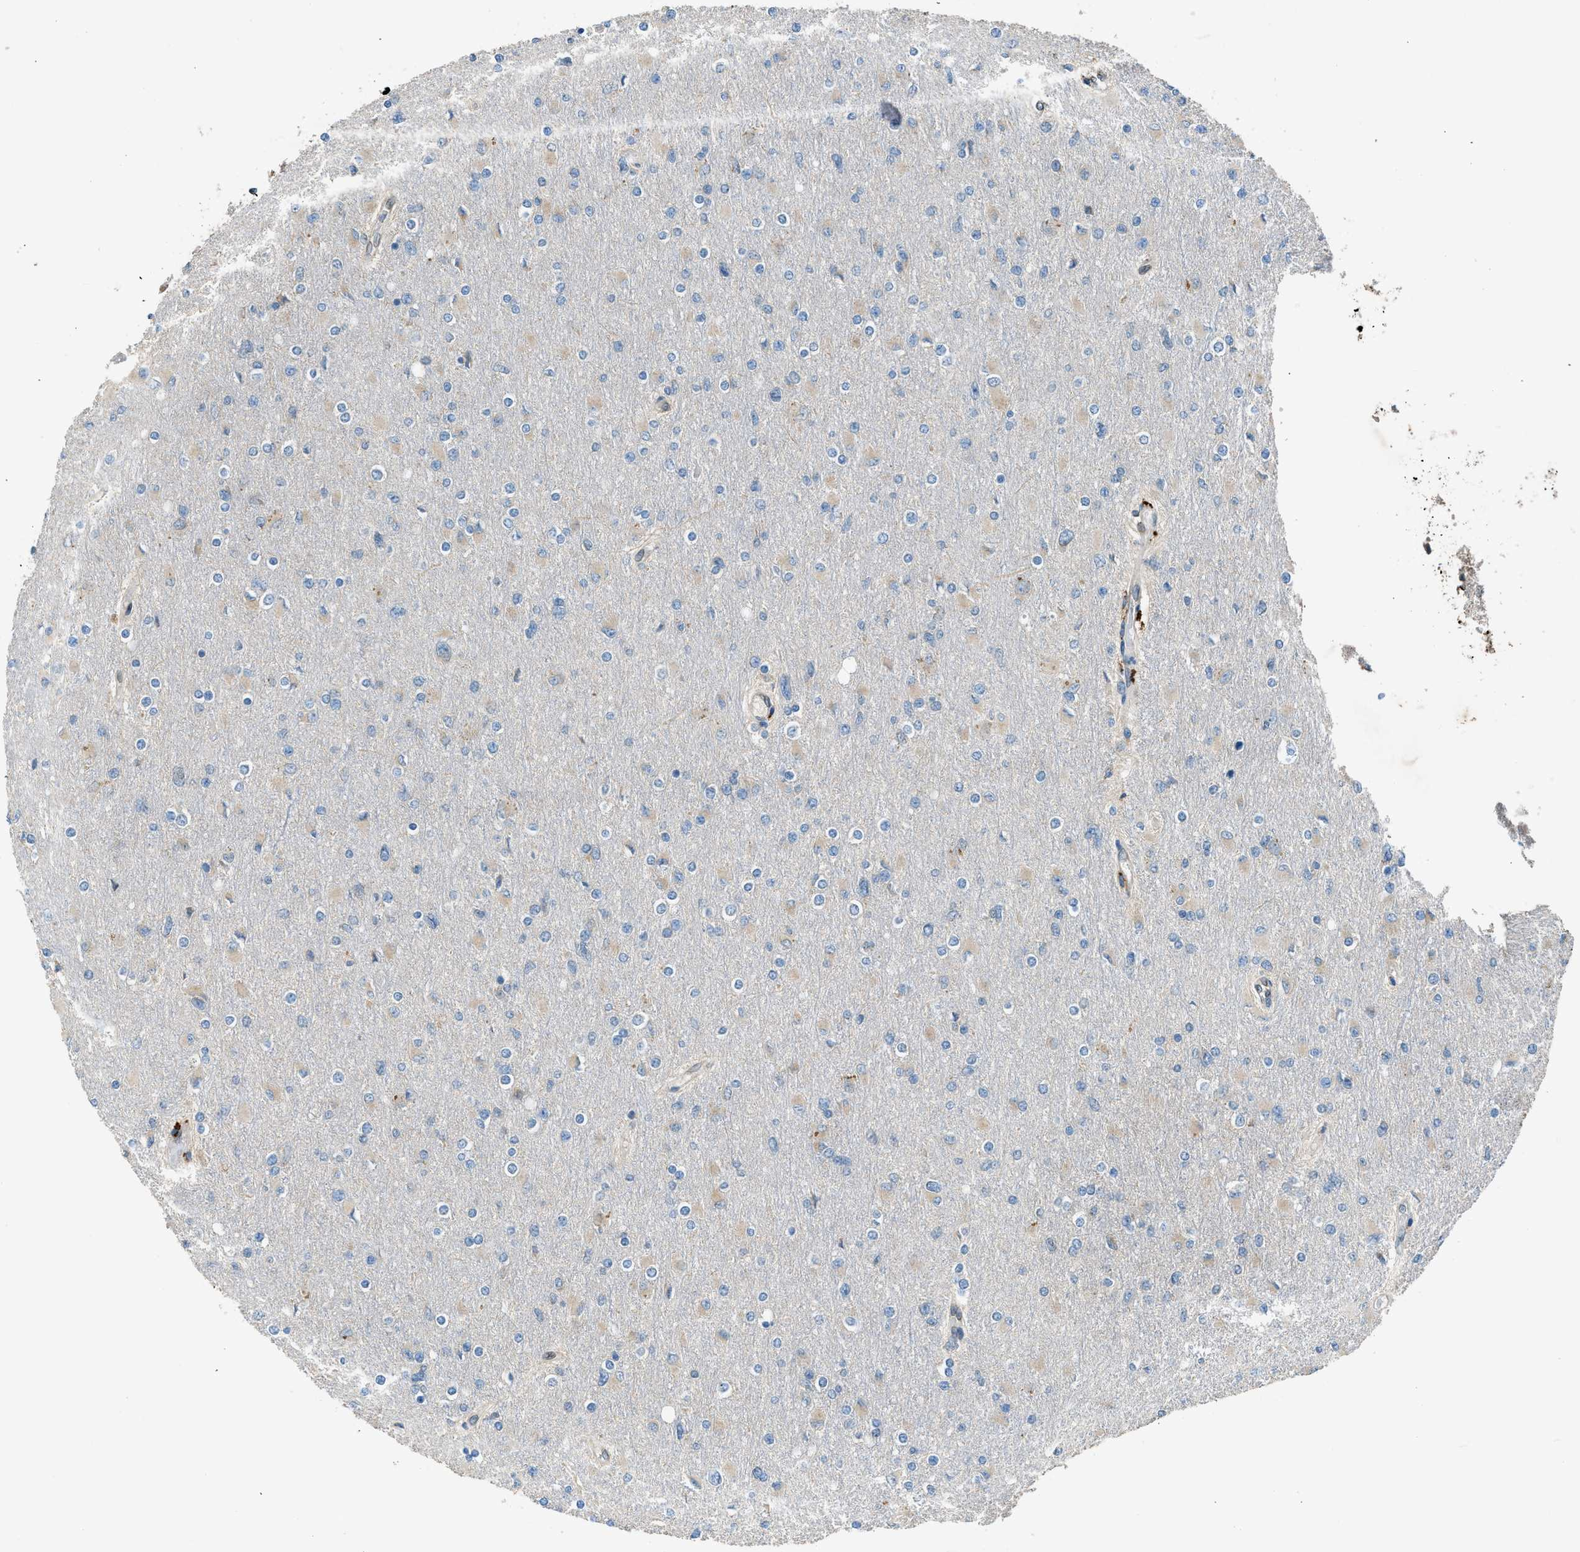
{"staining": {"intensity": "weak", "quantity": "<25%", "location": "cytoplasmic/membranous"}, "tissue": "glioma", "cell_type": "Tumor cells", "image_type": "cancer", "snomed": [{"axis": "morphology", "description": "Glioma, malignant, High grade"}, {"axis": "topography", "description": "Cerebral cortex"}], "caption": "Immunohistochemistry image of glioma stained for a protein (brown), which reveals no positivity in tumor cells.", "gene": "LMBR1", "patient": {"sex": "female", "age": 36}}